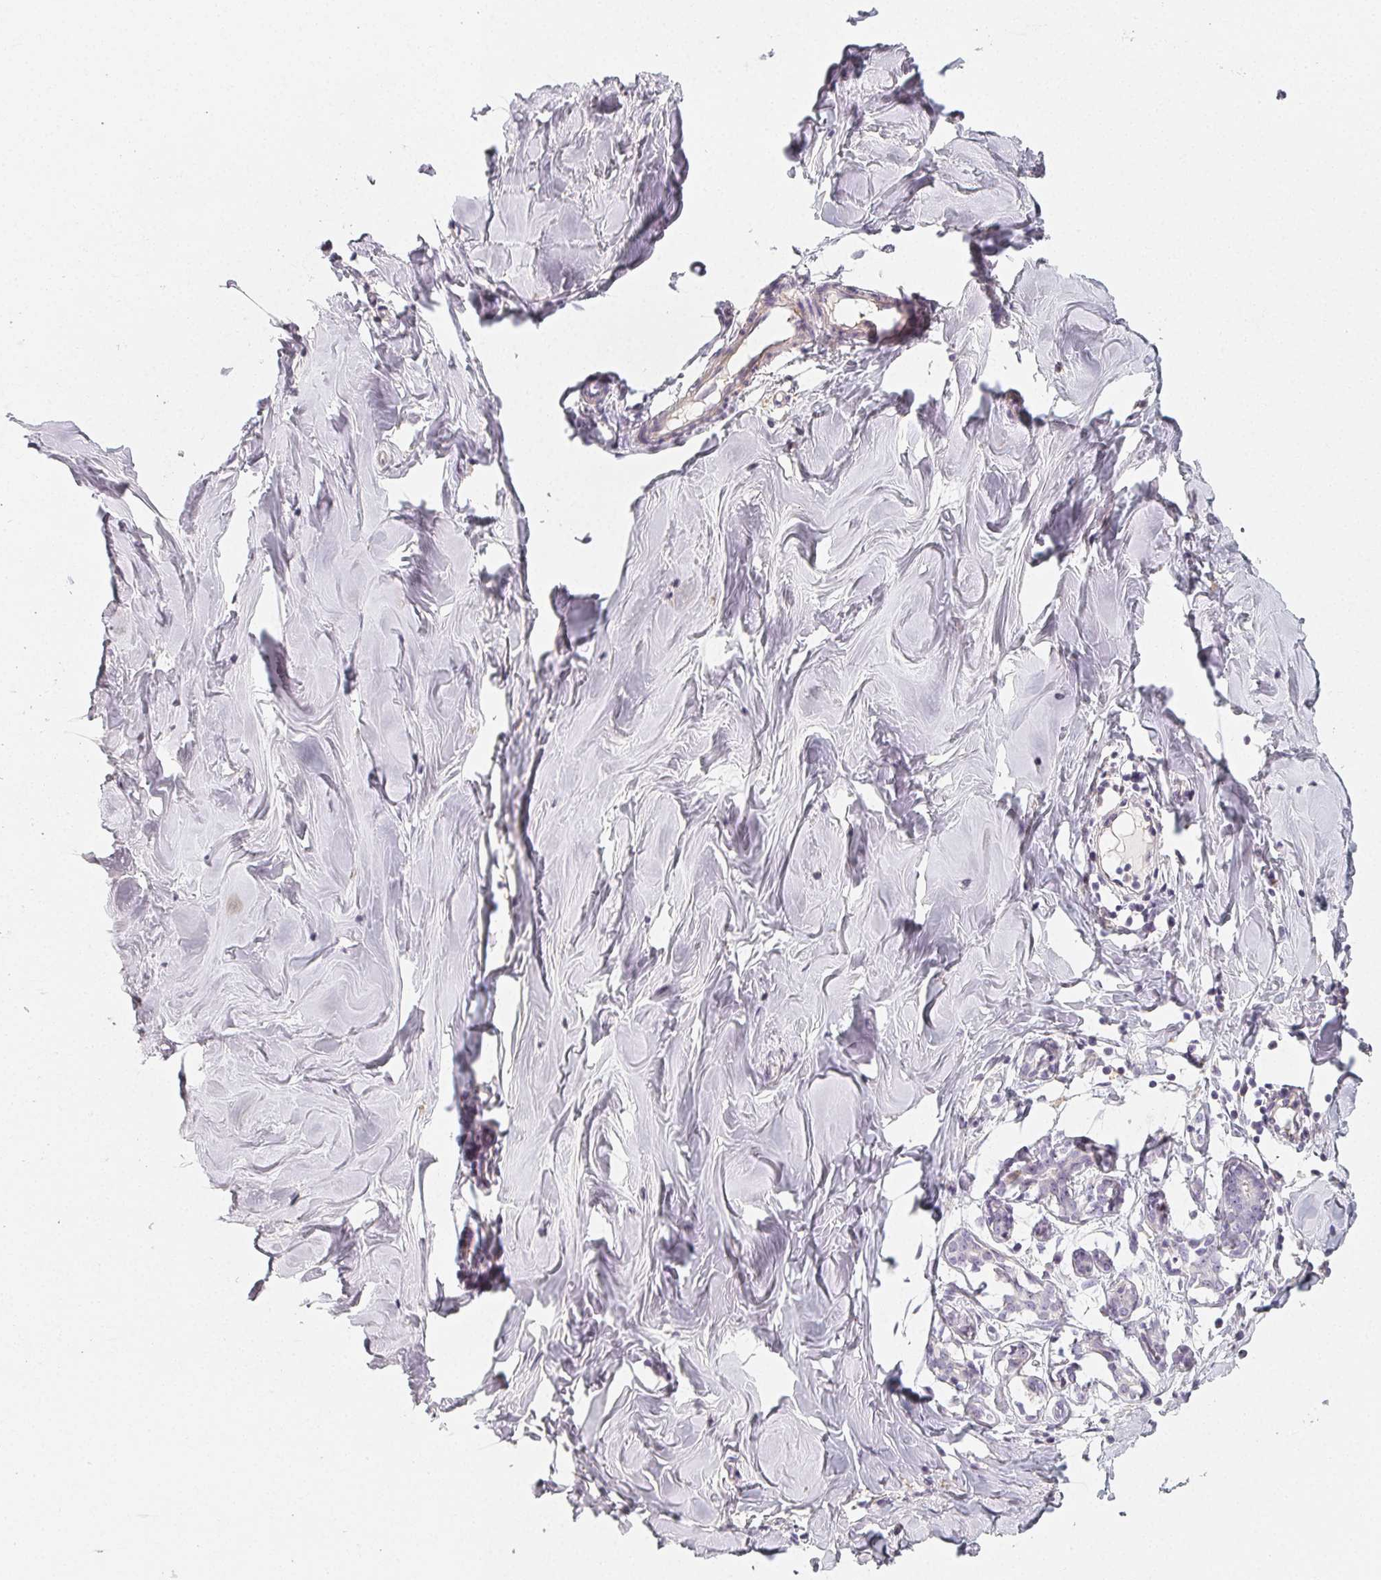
{"staining": {"intensity": "negative", "quantity": "none", "location": "none"}, "tissue": "breast", "cell_type": "Adipocytes", "image_type": "normal", "snomed": [{"axis": "morphology", "description": "Normal tissue, NOS"}, {"axis": "topography", "description": "Breast"}], "caption": "High power microscopy histopathology image of an immunohistochemistry histopathology image of unremarkable breast, revealing no significant expression in adipocytes. (Stains: DAB immunohistochemistry (IHC) with hematoxylin counter stain, Microscopy: brightfield microscopy at high magnification).", "gene": "LRRC23", "patient": {"sex": "female", "age": 27}}